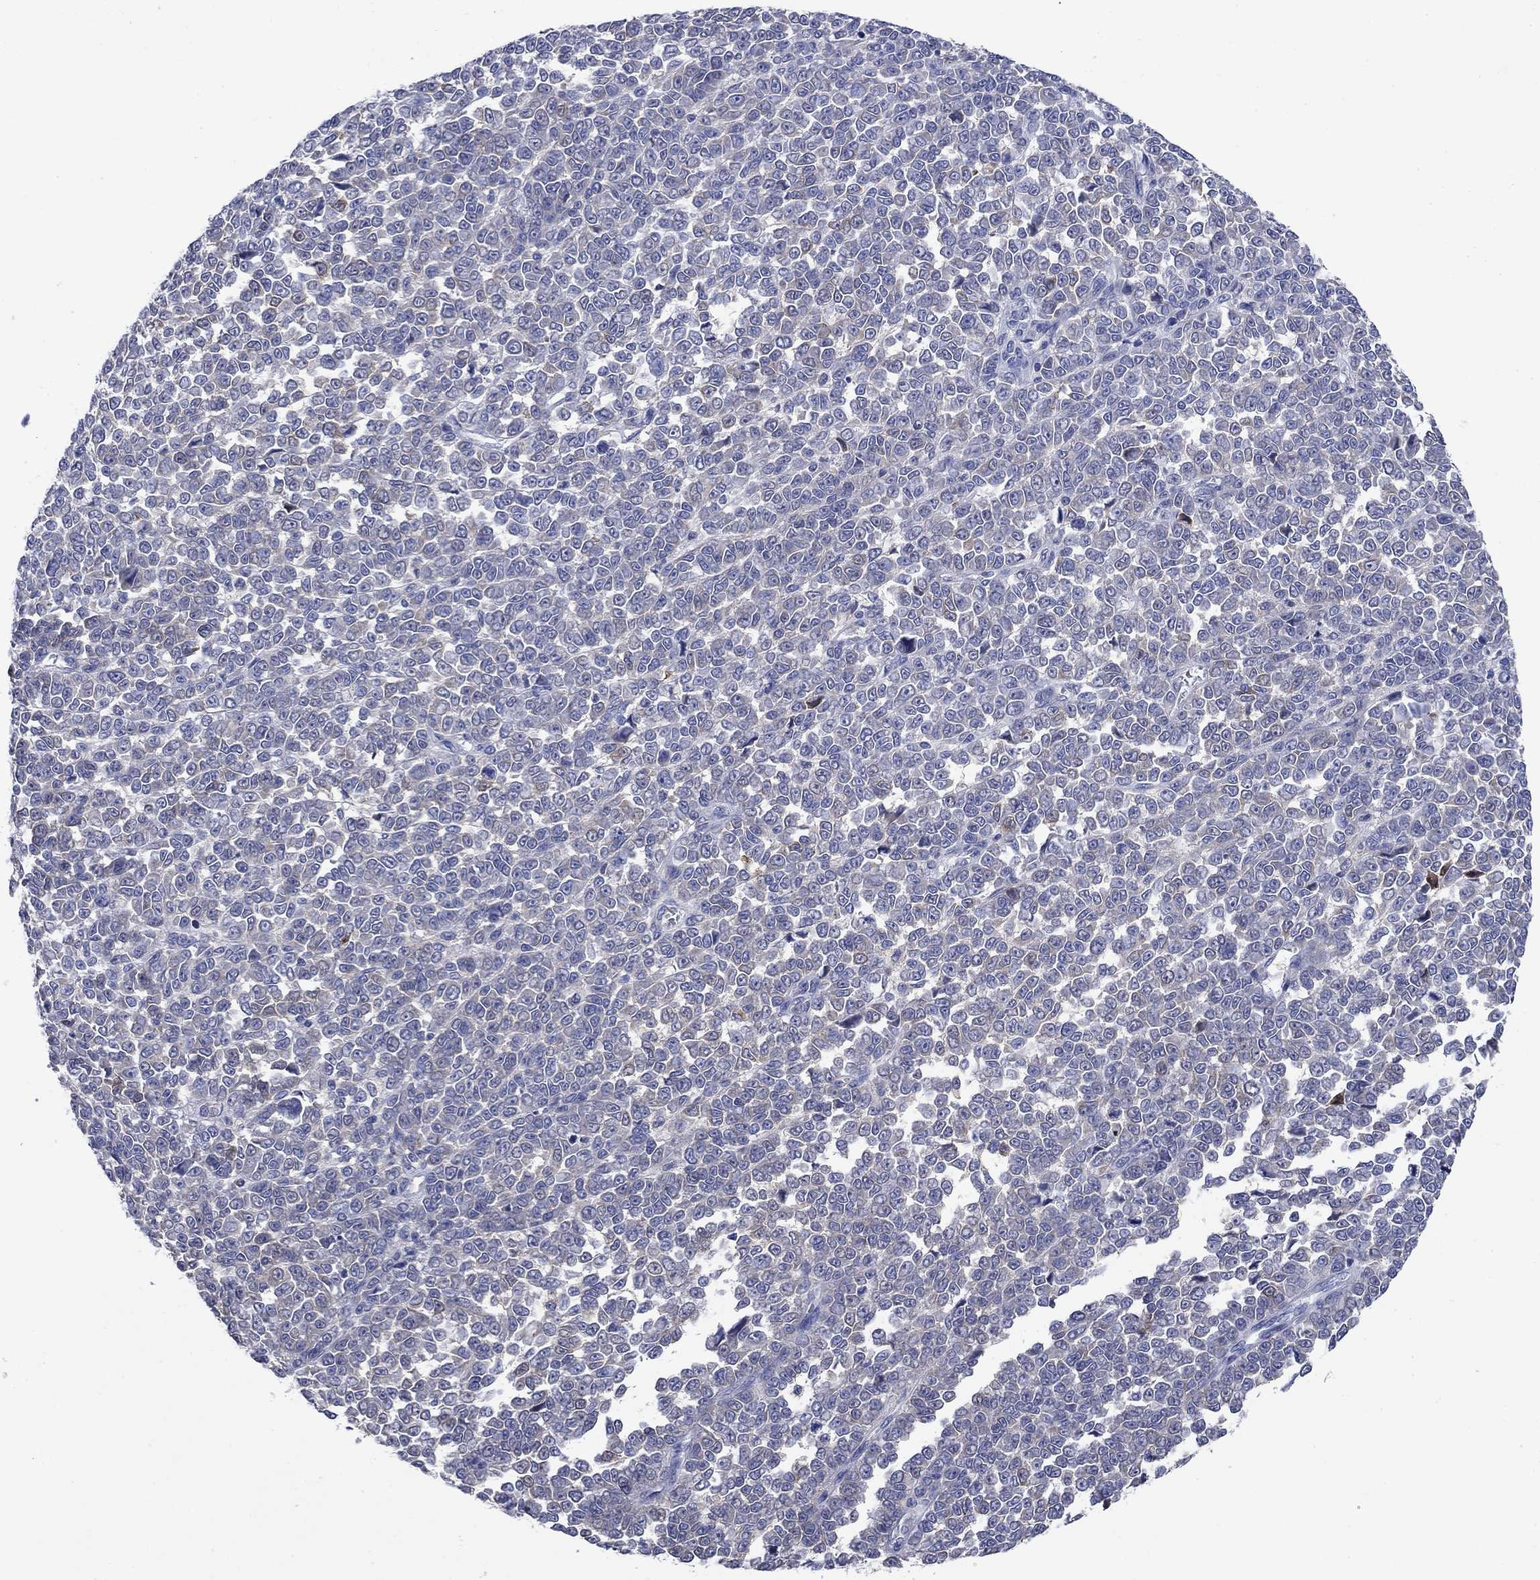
{"staining": {"intensity": "negative", "quantity": "none", "location": "none"}, "tissue": "melanoma", "cell_type": "Tumor cells", "image_type": "cancer", "snomed": [{"axis": "morphology", "description": "Malignant melanoma, NOS"}, {"axis": "topography", "description": "Skin"}], "caption": "Immunohistochemical staining of human melanoma displays no significant staining in tumor cells. (DAB immunohistochemistry with hematoxylin counter stain).", "gene": "SULT2B1", "patient": {"sex": "female", "age": 95}}